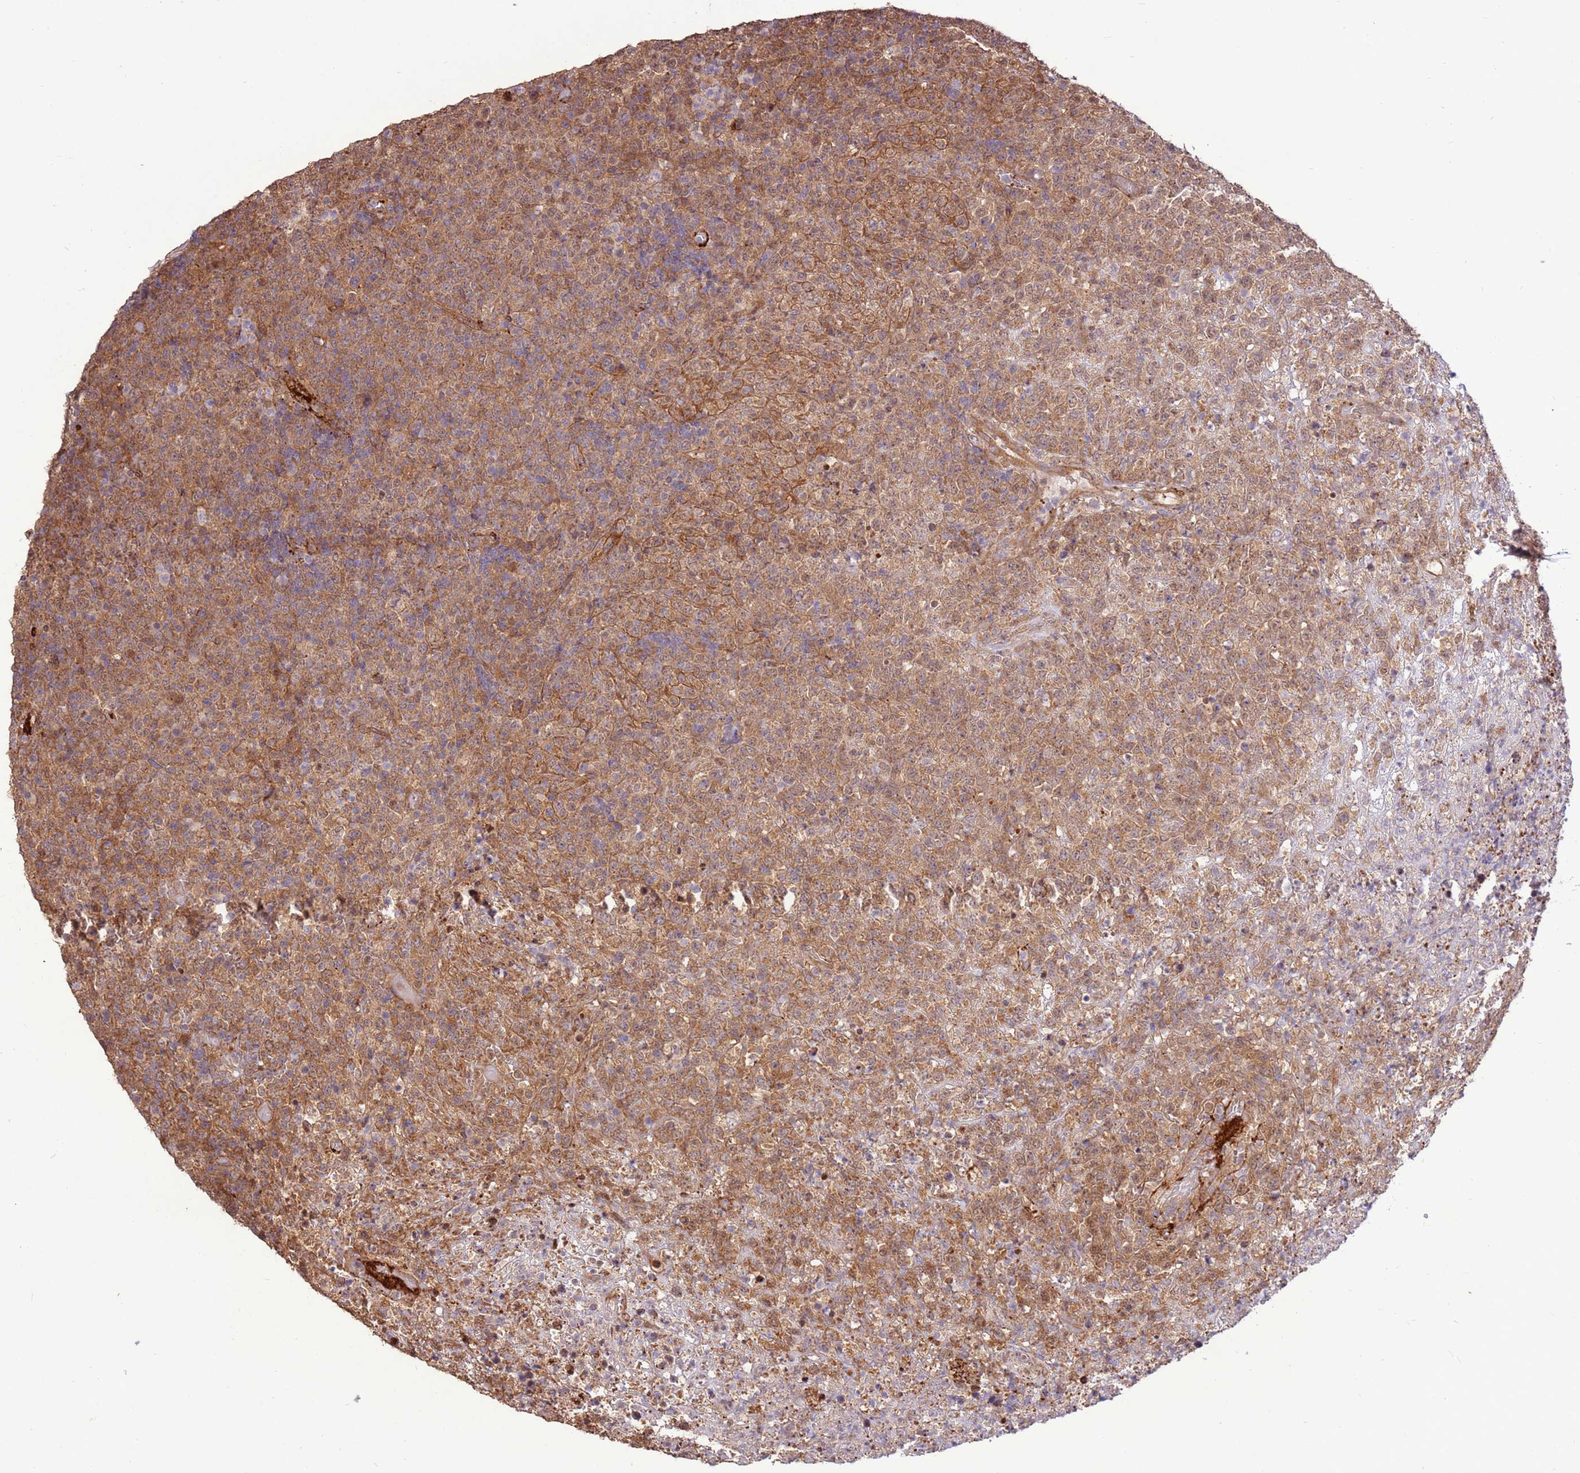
{"staining": {"intensity": "moderate", "quantity": ">75%", "location": "cytoplasmic/membranous,nuclear"}, "tissue": "lymphoma", "cell_type": "Tumor cells", "image_type": "cancer", "snomed": [{"axis": "morphology", "description": "Malignant lymphoma, non-Hodgkin's type, High grade"}, {"axis": "topography", "description": "Colon"}], "caption": "Lymphoma stained for a protein (brown) reveals moderate cytoplasmic/membranous and nuclear positive expression in about >75% of tumor cells.", "gene": "CCDC112", "patient": {"sex": "female", "age": 53}}